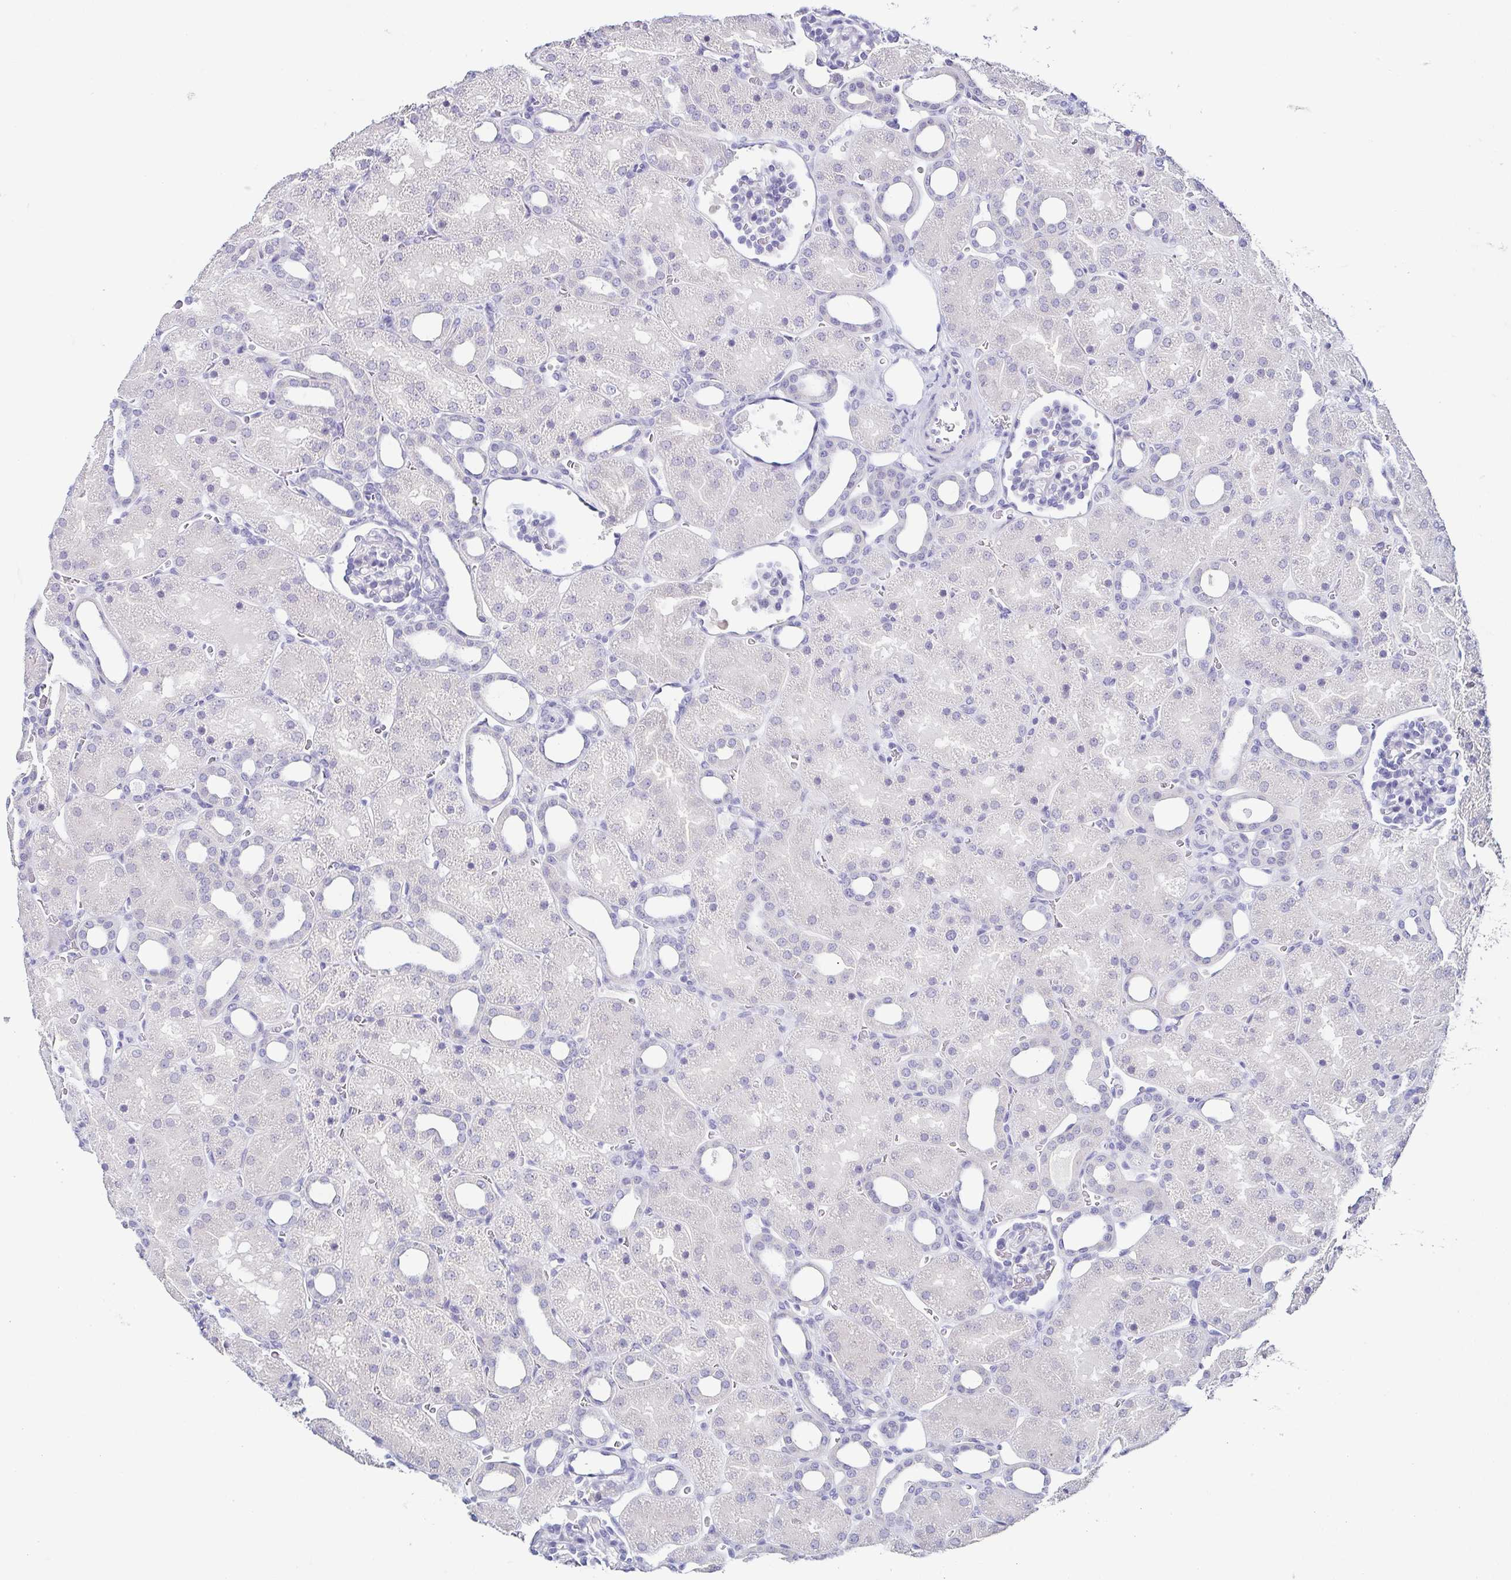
{"staining": {"intensity": "negative", "quantity": "none", "location": "none"}, "tissue": "kidney", "cell_type": "Cells in glomeruli", "image_type": "normal", "snomed": [{"axis": "morphology", "description": "Normal tissue, NOS"}, {"axis": "topography", "description": "Kidney"}], "caption": "This micrograph is of normal kidney stained with IHC to label a protein in brown with the nuclei are counter-stained blue. There is no positivity in cells in glomeruli. (Stains: DAB IHC with hematoxylin counter stain, Microscopy: brightfield microscopy at high magnification).", "gene": "TP73", "patient": {"sex": "male", "age": 2}}